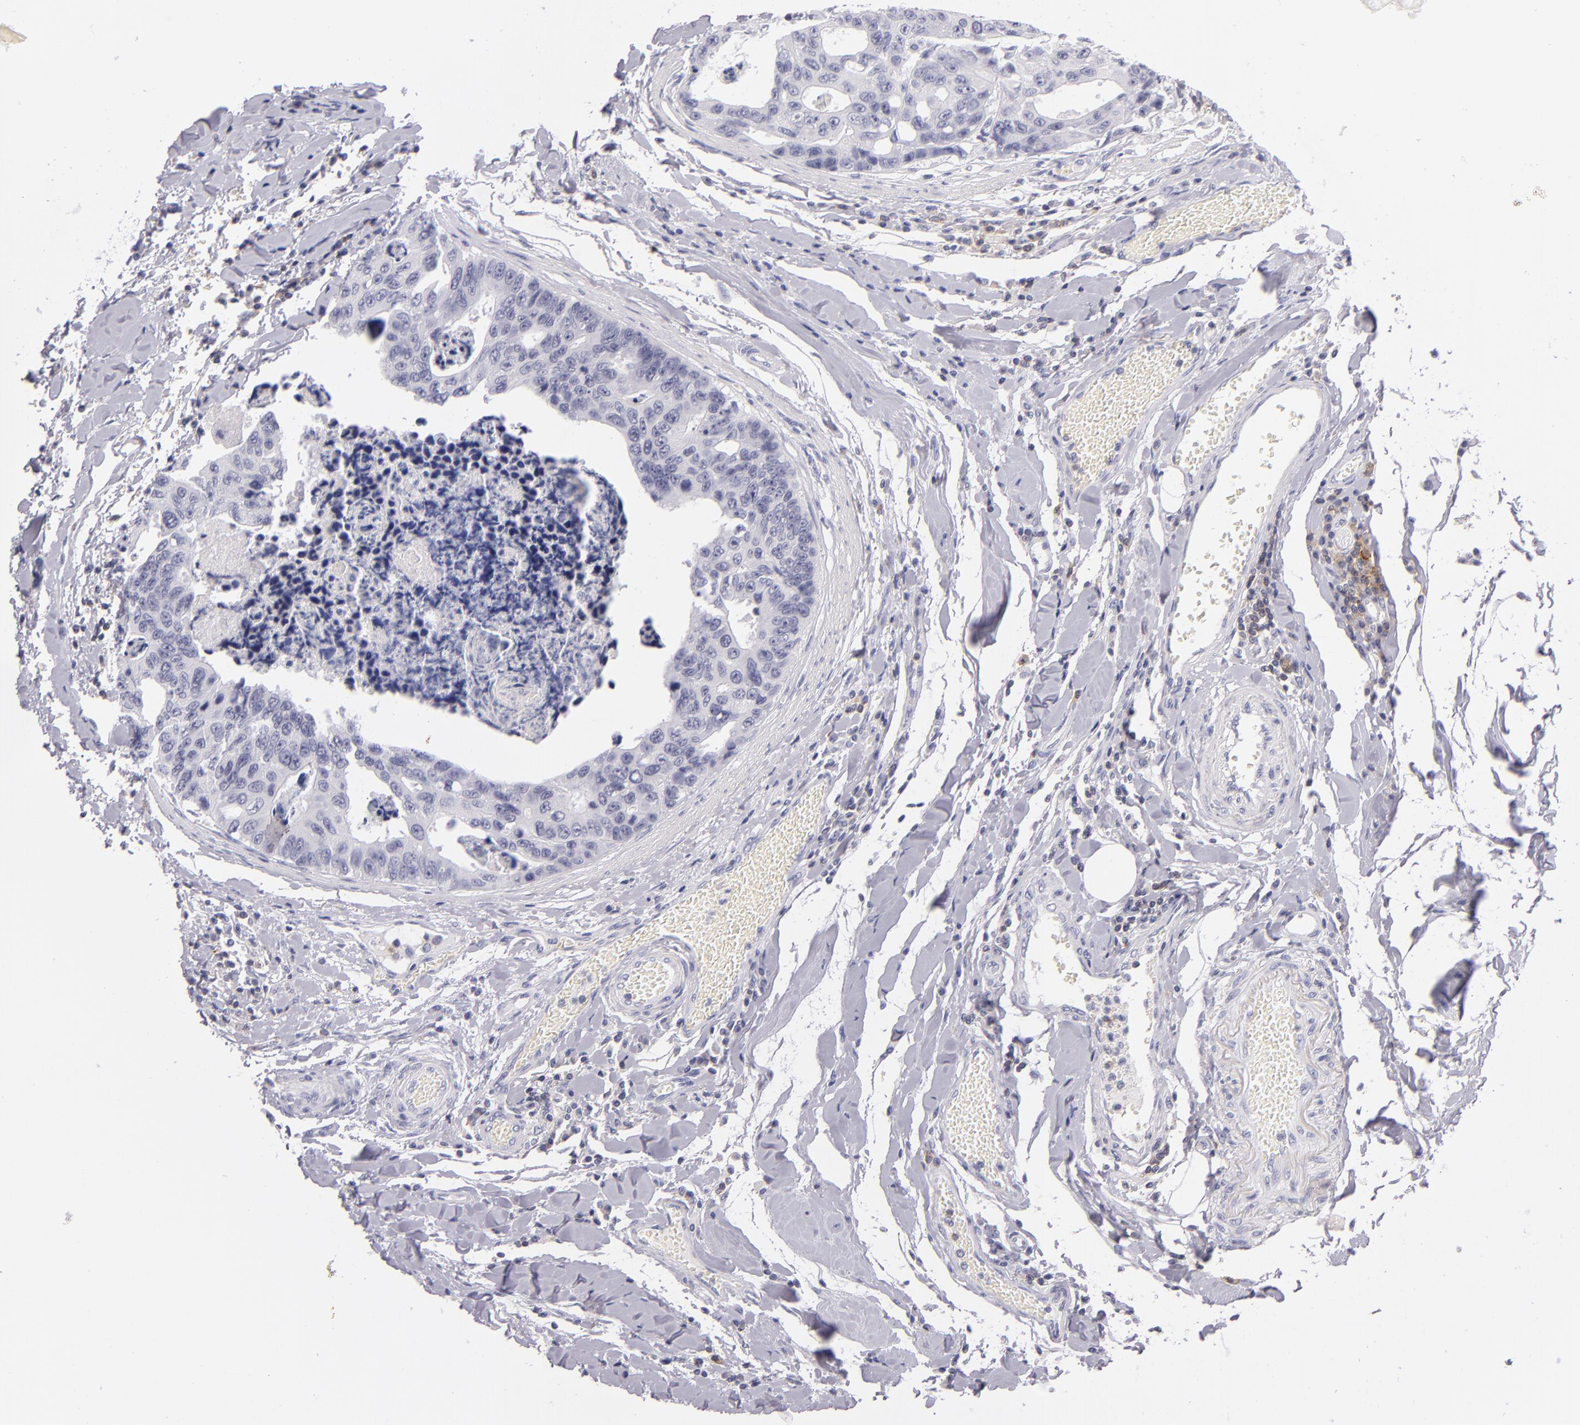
{"staining": {"intensity": "negative", "quantity": "none", "location": "none"}, "tissue": "colorectal cancer", "cell_type": "Tumor cells", "image_type": "cancer", "snomed": [{"axis": "morphology", "description": "Adenocarcinoma, NOS"}, {"axis": "topography", "description": "Colon"}], "caption": "Tumor cells are negative for protein expression in human colorectal cancer (adenocarcinoma). Nuclei are stained in blue.", "gene": "CD48", "patient": {"sex": "female", "age": 86}}